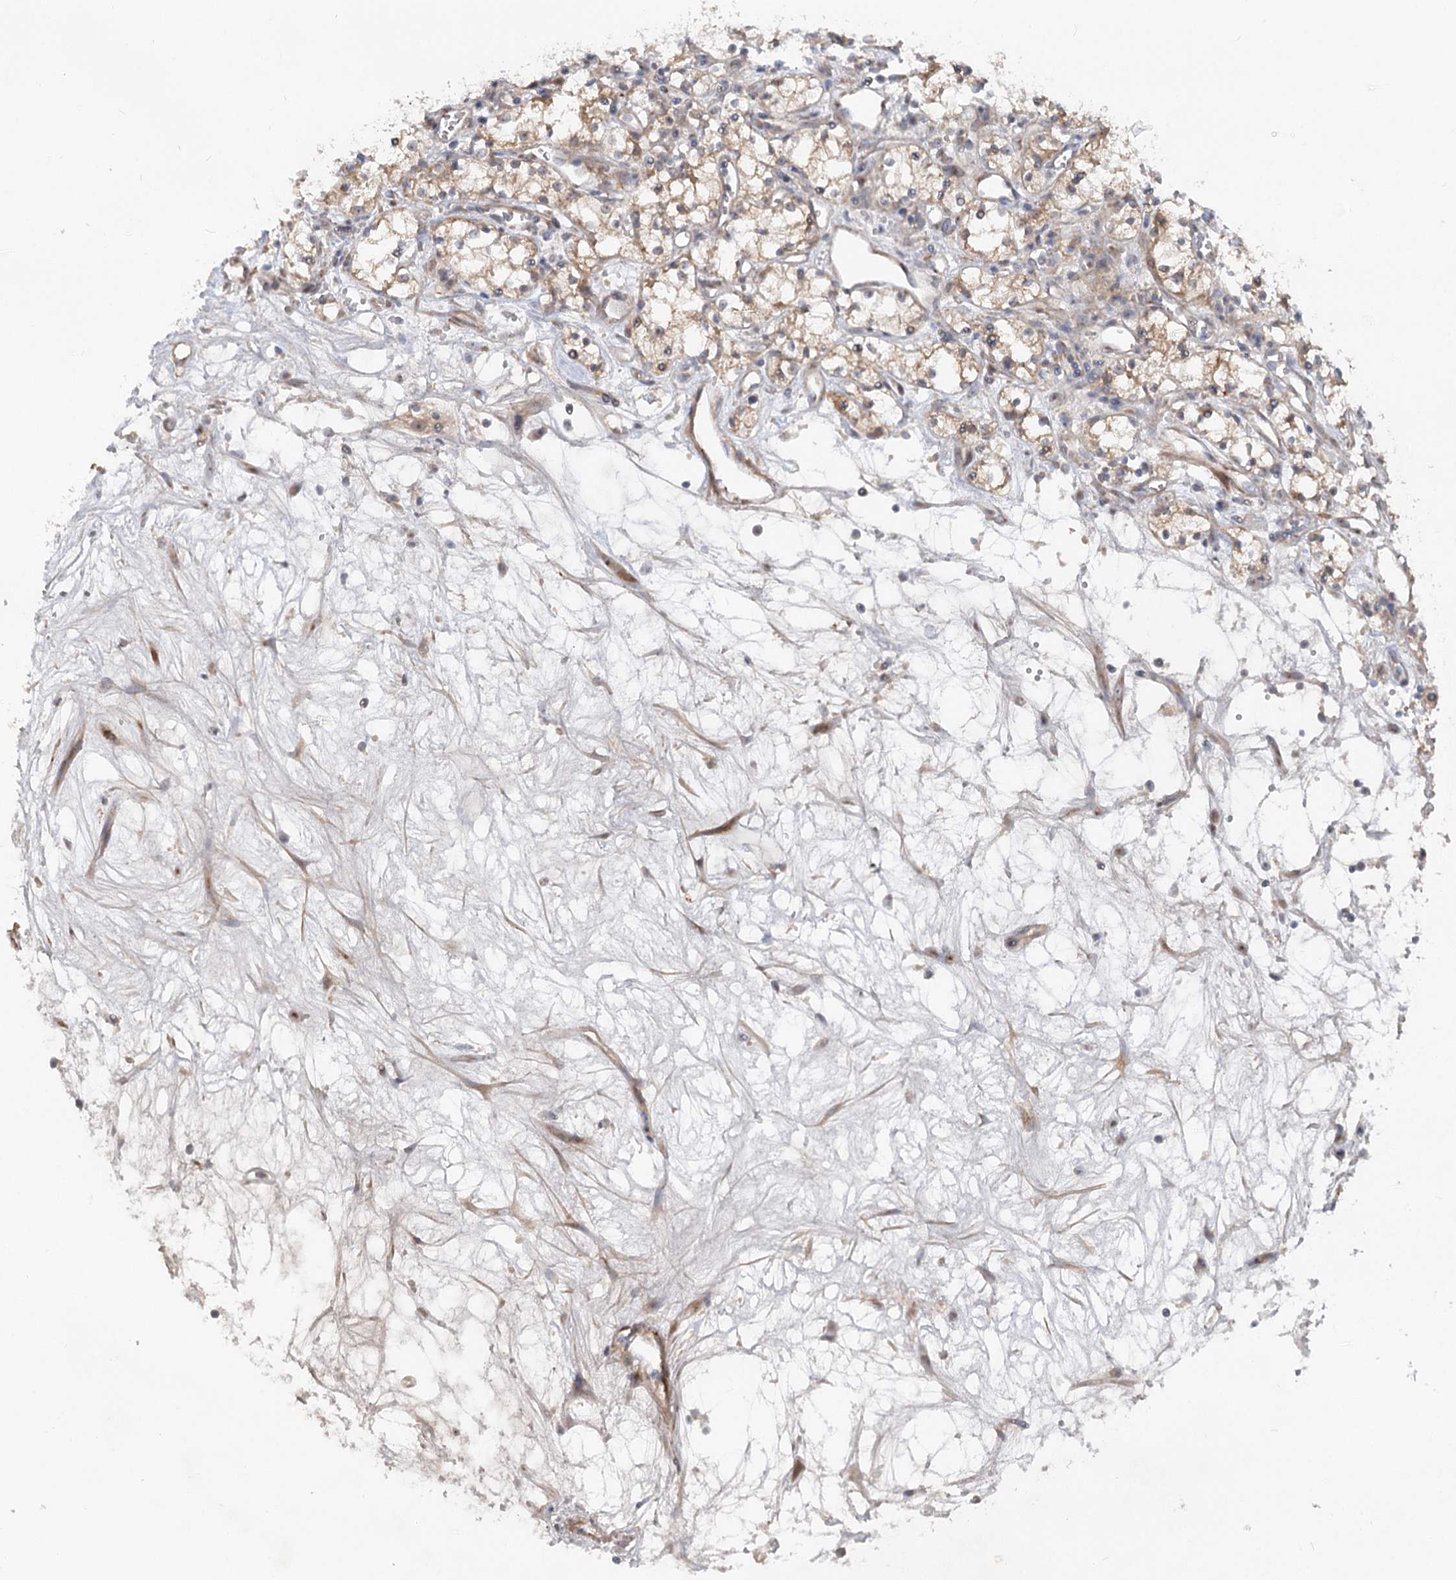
{"staining": {"intensity": "moderate", "quantity": ">75%", "location": "cytoplasmic/membranous"}, "tissue": "renal cancer", "cell_type": "Tumor cells", "image_type": "cancer", "snomed": [{"axis": "morphology", "description": "Adenocarcinoma, NOS"}, {"axis": "topography", "description": "Kidney"}], "caption": "This is a photomicrograph of immunohistochemistry staining of adenocarcinoma (renal), which shows moderate staining in the cytoplasmic/membranous of tumor cells.", "gene": "FGF19", "patient": {"sex": "male", "age": 59}}